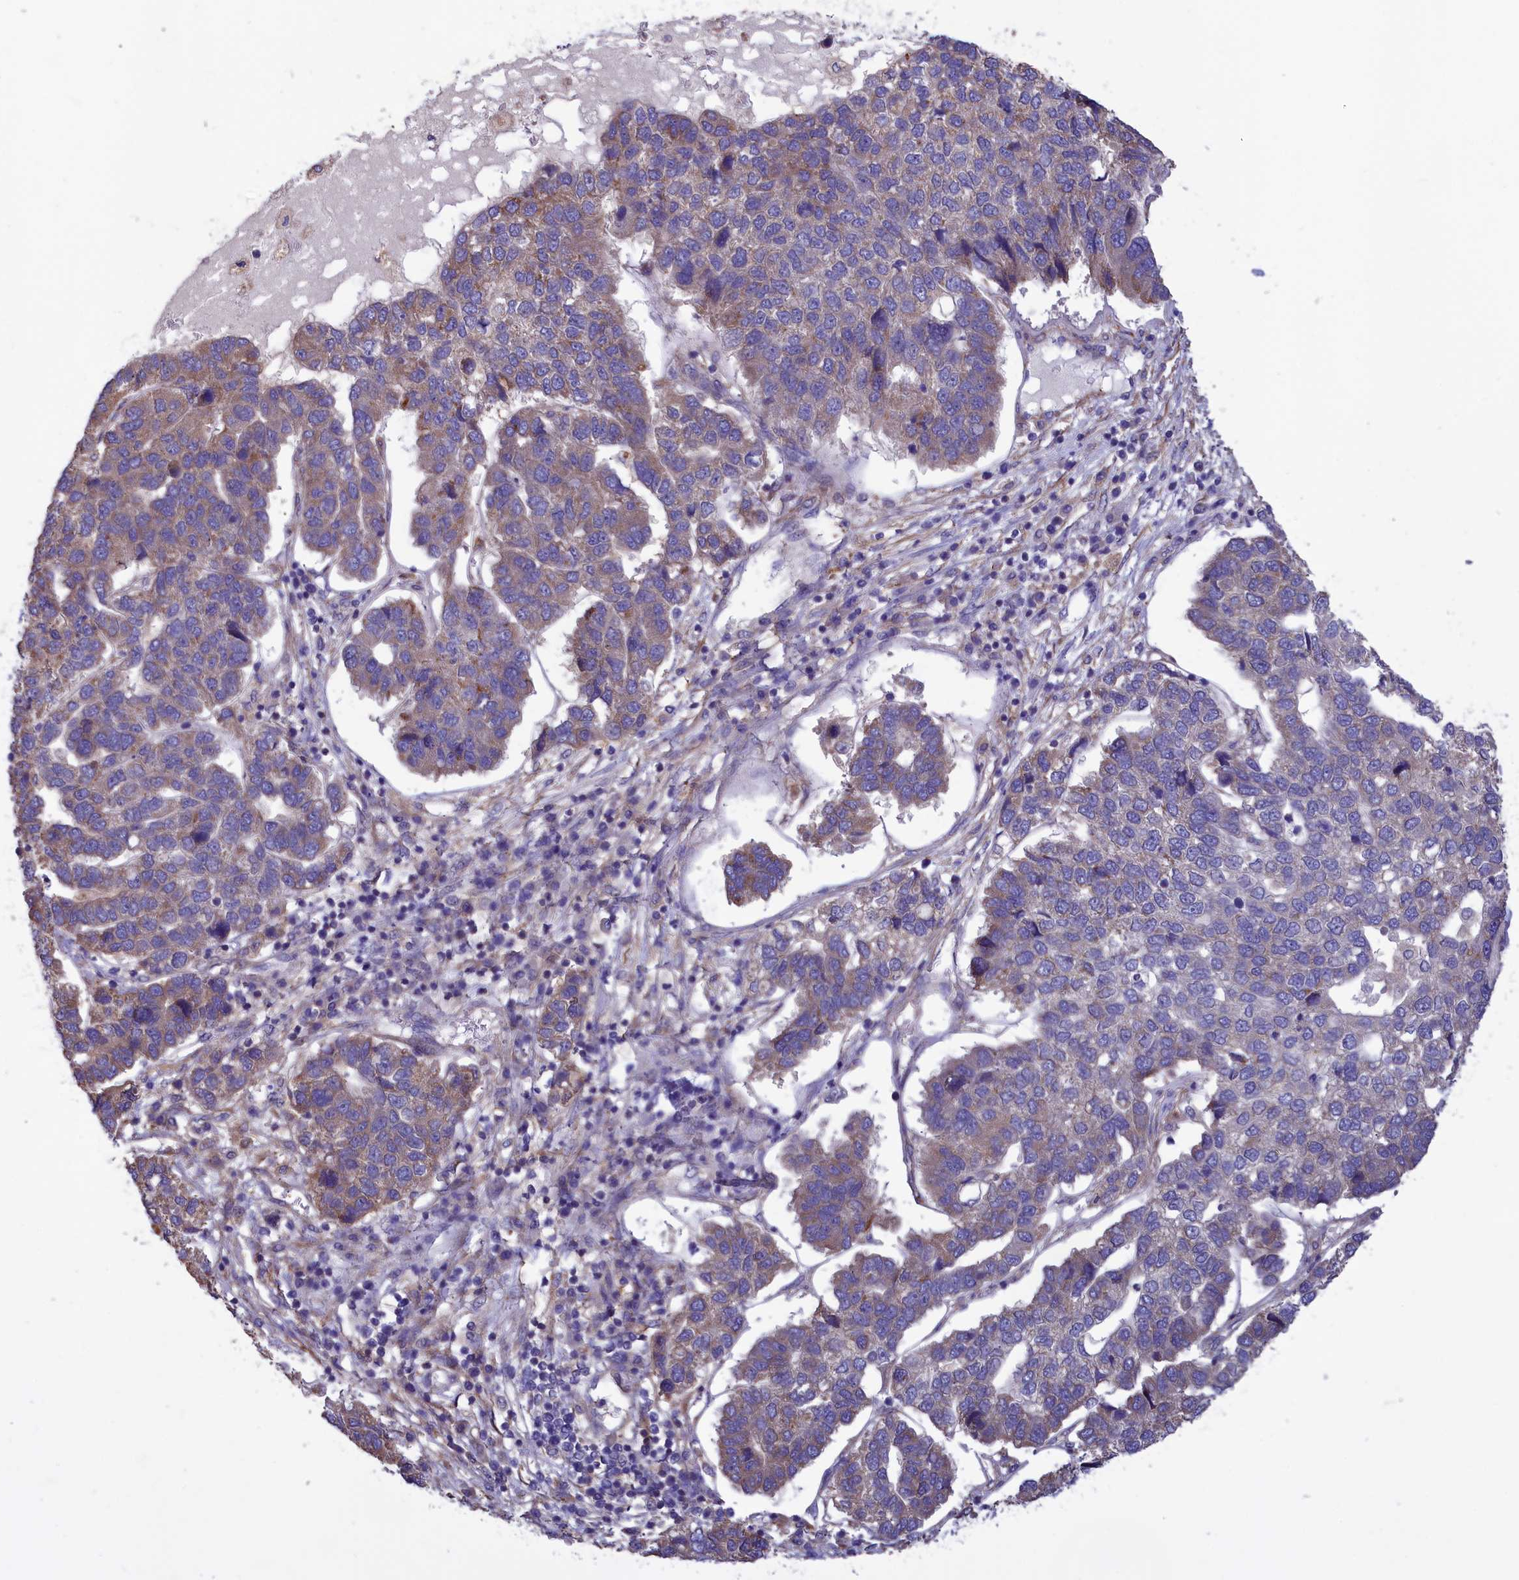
{"staining": {"intensity": "weak", "quantity": "<25%", "location": "cytoplasmic/membranous"}, "tissue": "pancreatic cancer", "cell_type": "Tumor cells", "image_type": "cancer", "snomed": [{"axis": "morphology", "description": "Adenocarcinoma, NOS"}, {"axis": "topography", "description": "Pancreas"}], "caption": "This is an IHC photomicrograph of human pancreatic cancer (adenocarcinoma). There is no positivity in tumor cells.", "gene": "AMDHD2", "patient": {"sex": "female", "age": 61}}